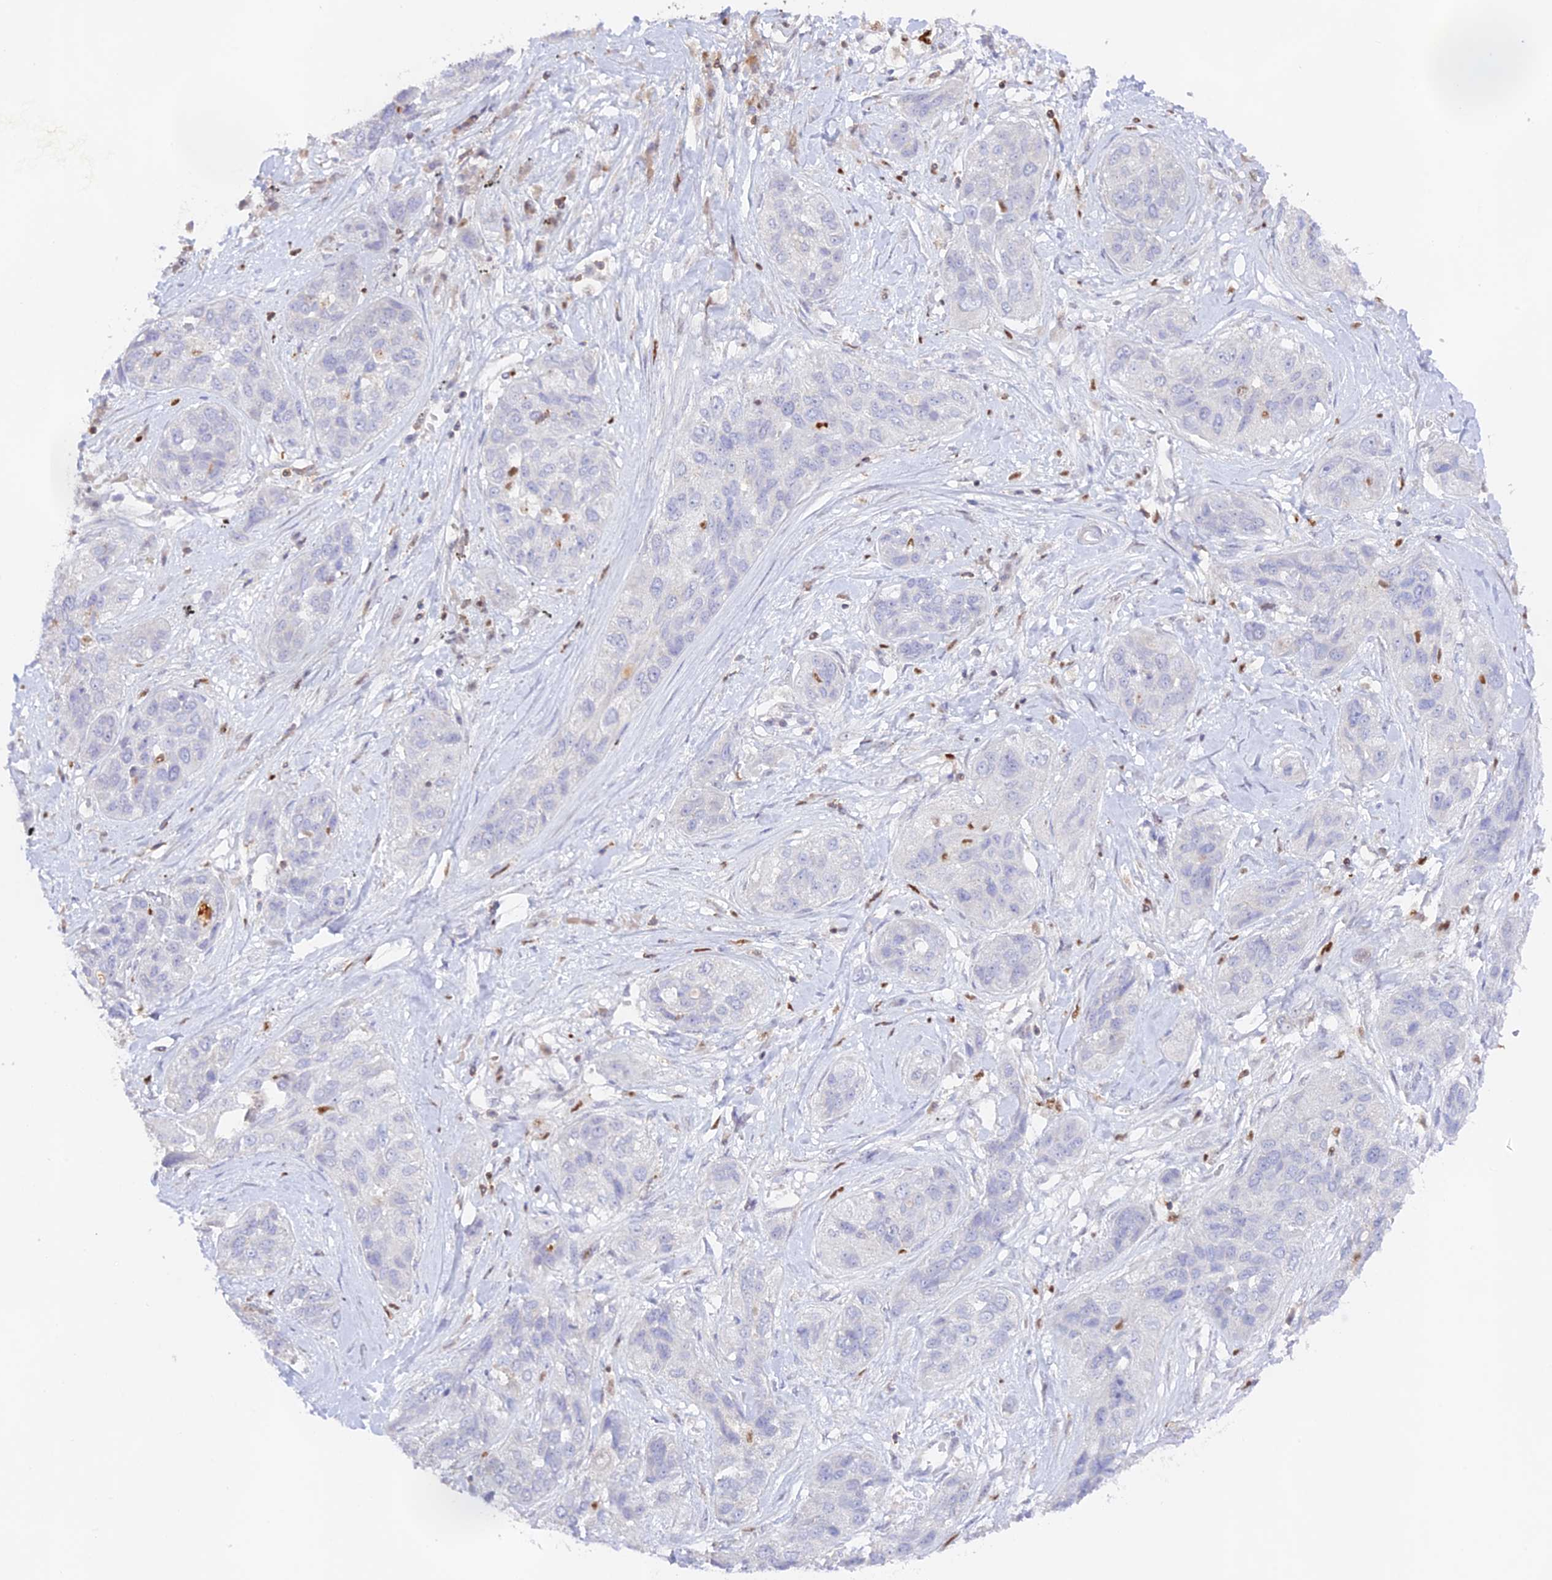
{"staining": {"intensity": "negative", "quantity": "none", "location": "none"}, "tissue": "lung cancer", "cell_type": "Tumor cells", "image_type": "cancer", "snomed": [{"axis": "morphology", "description": "Squamous cell carcinoma, NOS"}, {"axis": "topography", "description": "Lung"}], "caption": "Squamous cell carcinoma (lung) was stained to show a protein in brown. There is no significant expression in tumor cells.", "gene": "DENND1C", "patient": {"sex": "female", "age": 70}}